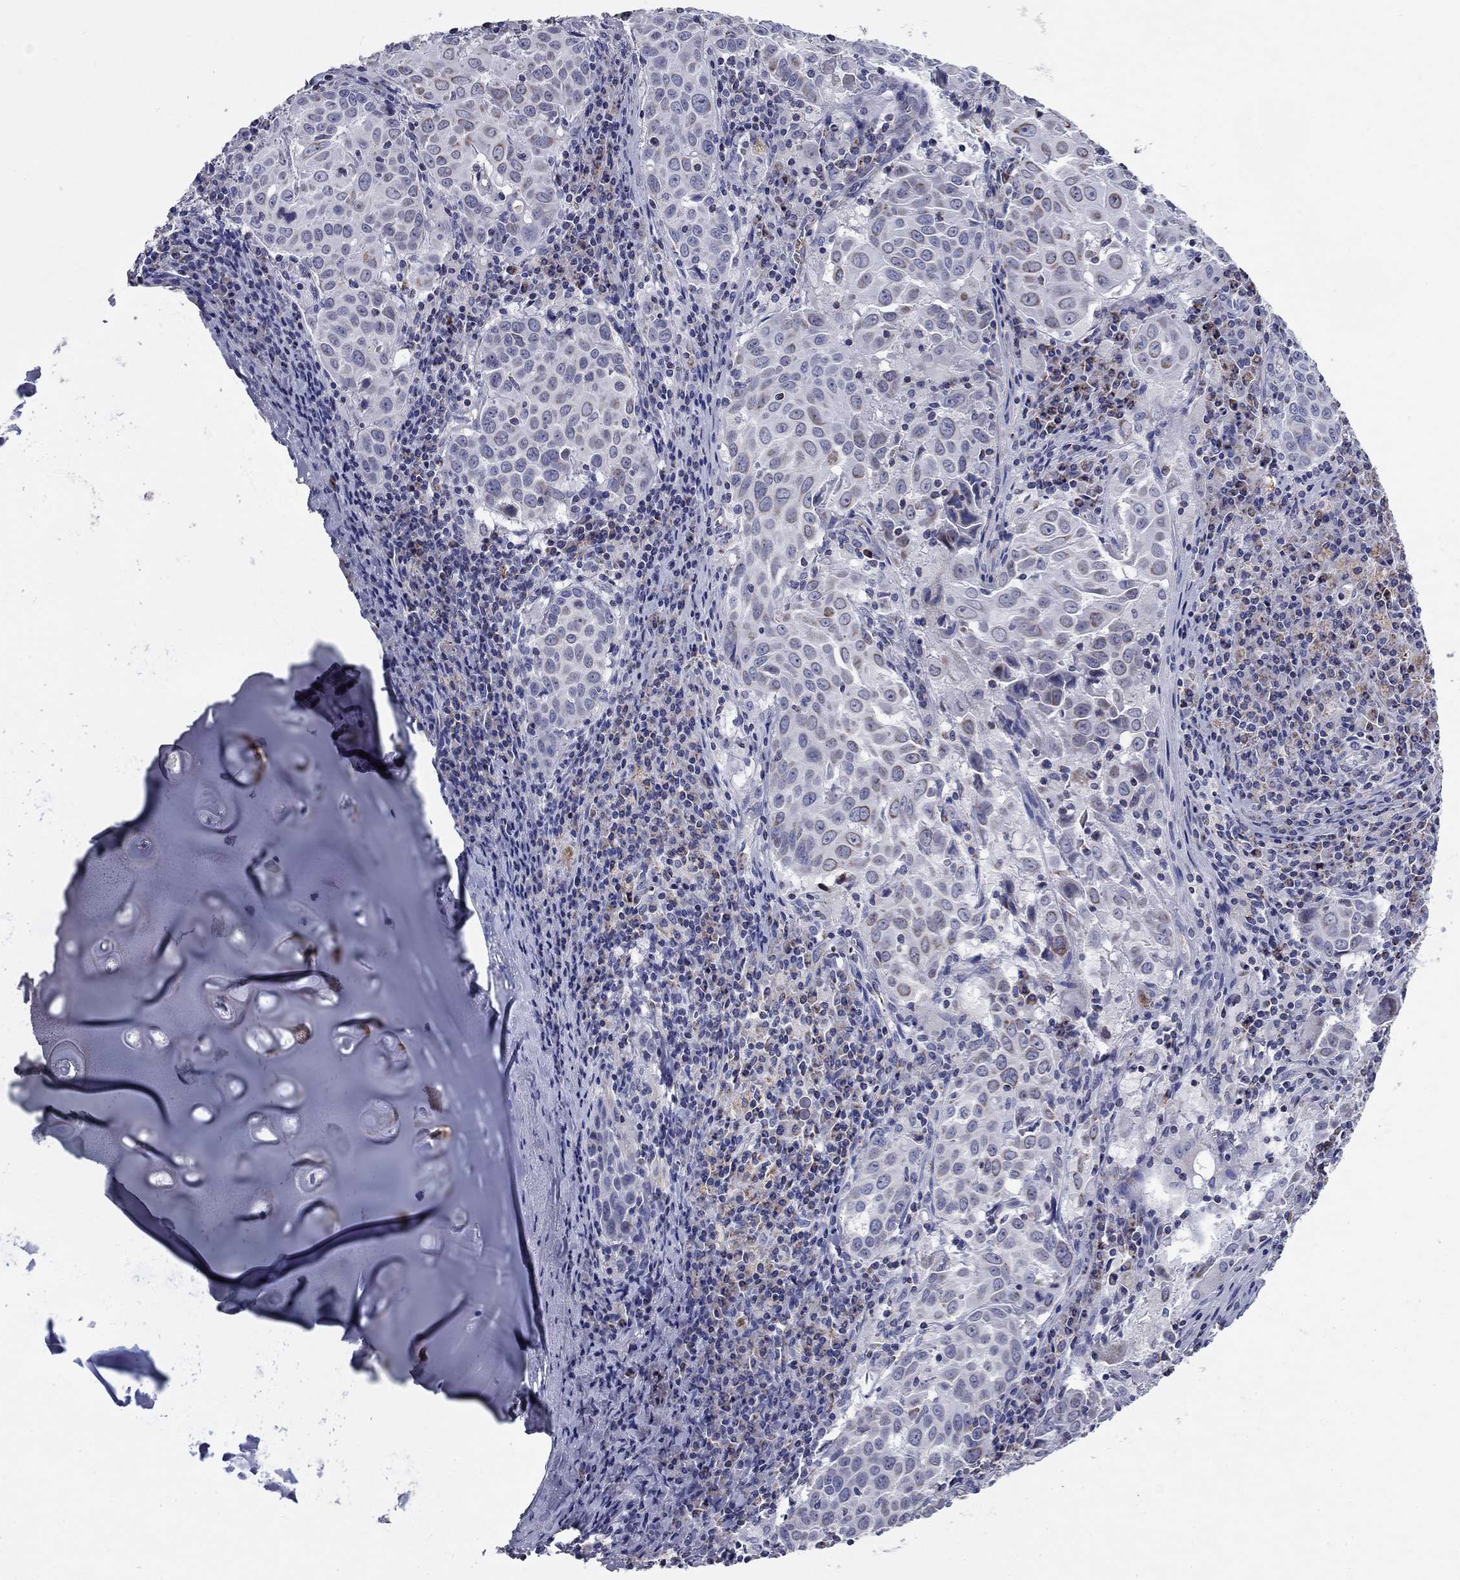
{"staining": {"intensity": "negative", "quantity": "none", "location": "none"}, "tissue": "lung cancer", "cell_type": "Tumor cells", "image_type": "cancer", "snomed": [{"axis": "morphology", "description": "Squamous cell carcinoma, NOS"}, {"axis": "topography", "description": "Lung"}], "caption": "The histopathology image displays no staining of tumor cells in lung cancer.", "gene": "NDUFA4L2", "patient": {"sex": "male", "age": 57}}